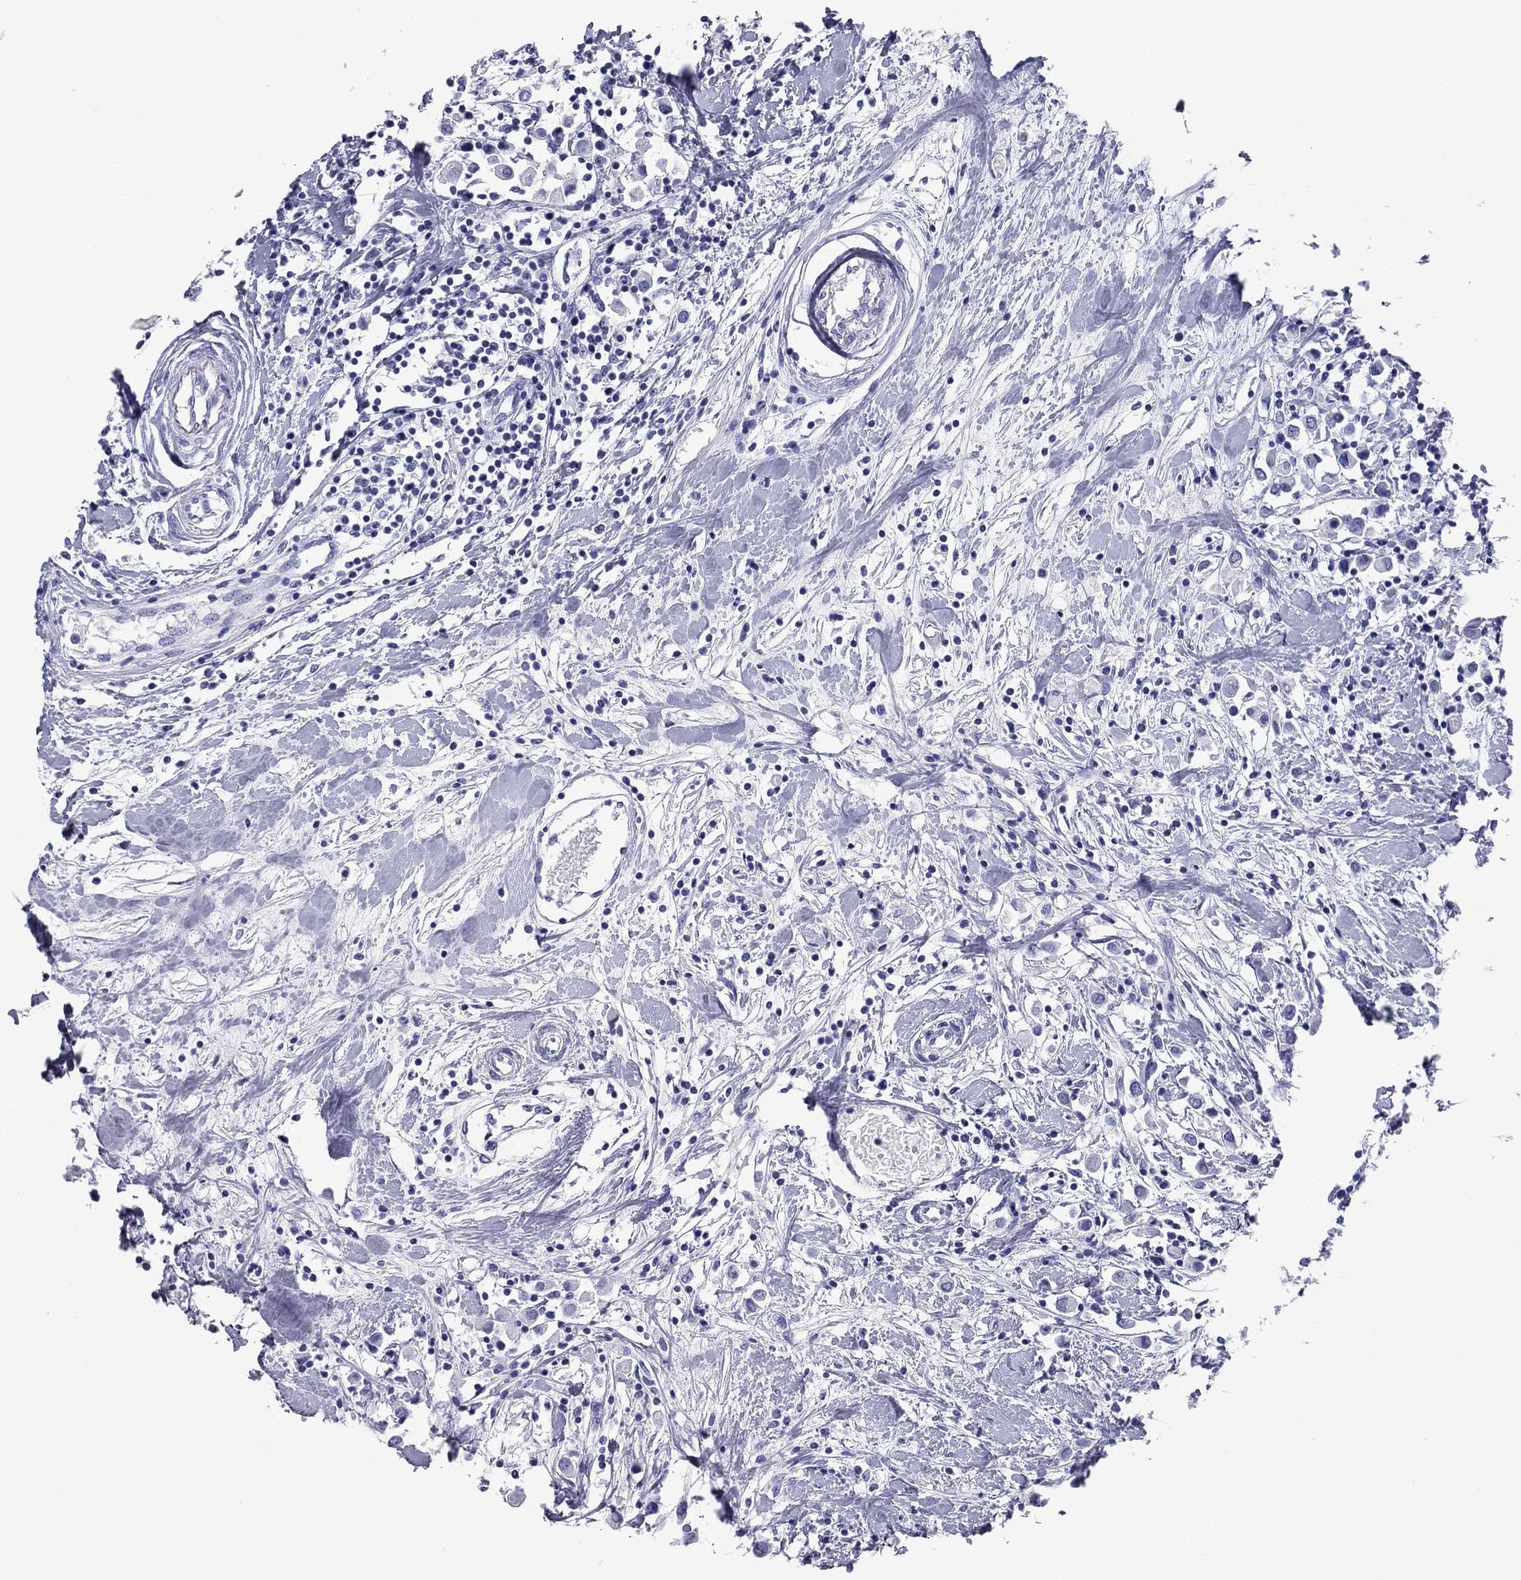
{"staining": {"intensity": "negative", "quantity": "none", "location": "none"}, "tissue": "breast cancer", "cell_type": "Tumor cells", "image_type": "cancer", "snomed": [{"axis": "morphology", "description": "Duct carcinoma"}, {"axis": "topography", "description": "Breast"}], "caption": "Intraductal carcinoma (breast) was stained to show a protein in brown. There is no significant expression in tumor cells.", "gene": "NPPA", "patient": {"sex": "female", "age": 61}}